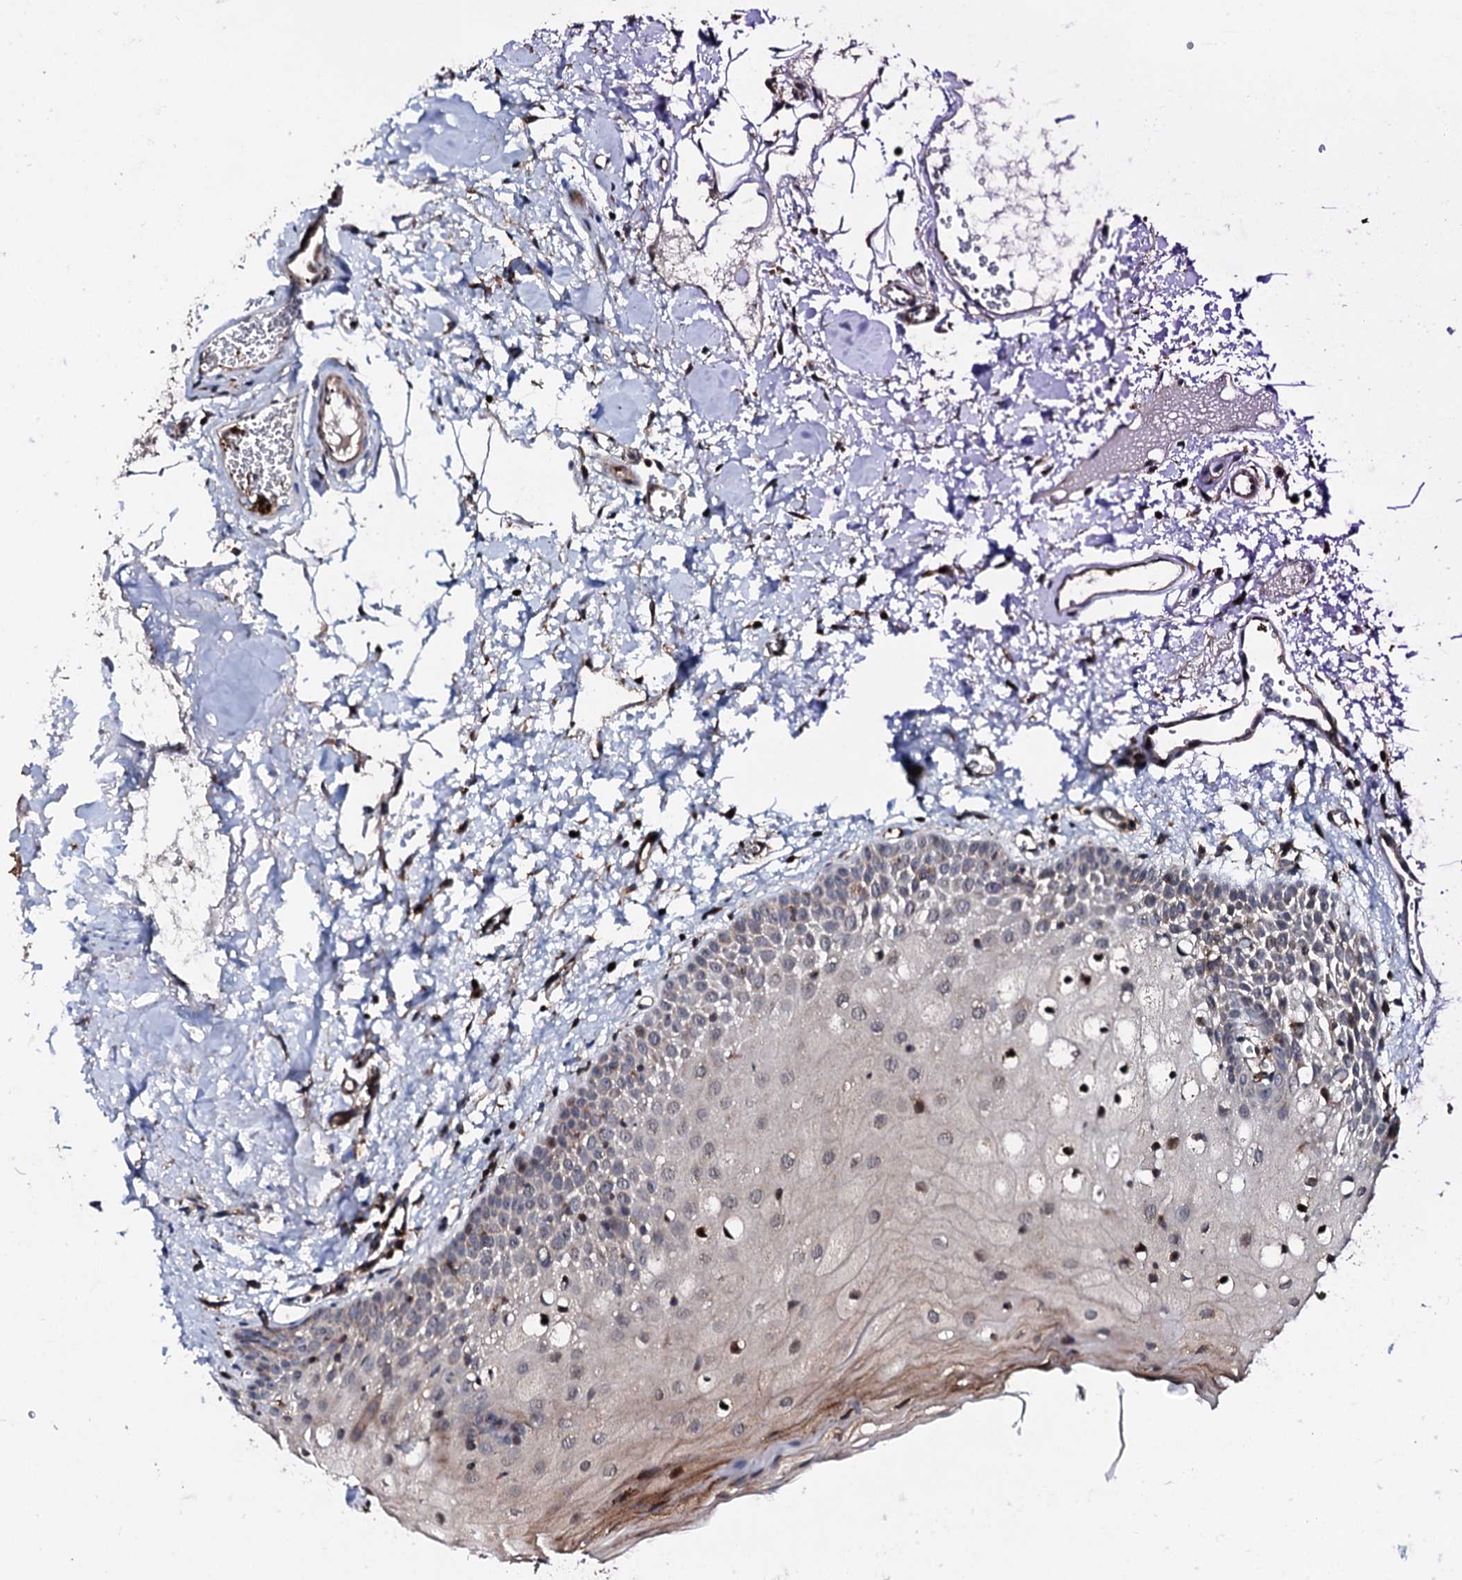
{"staining": {"intensity": "moderate", "quantity": ">75%", "location": "cytoplasmic/membranous"}, "tissue": "oral mucosa", "cell_type": "Squamous epithelial cells", "image_type": "normal", "snomed": [{"axis": "morphology", "description": "Normal tissue, NOS"}, {"axis": "topography", "description": "Oral tissue"}, {"axis": "topography", "description": "Tounge, NOS"}], "caption": "IHC histopathology image of benign oral mucosa: human oral mucosa stained using immunohistochemistry (IHC) displays medium levels of moderate protein expression localized specifically in the cytoplasmic/membranous of squamous epithelial cells, appearing as a cytoplasmic/membranous brown color.", "gene": "ENSG00000256591", "patient": {"sex": "female", "age": 73}}